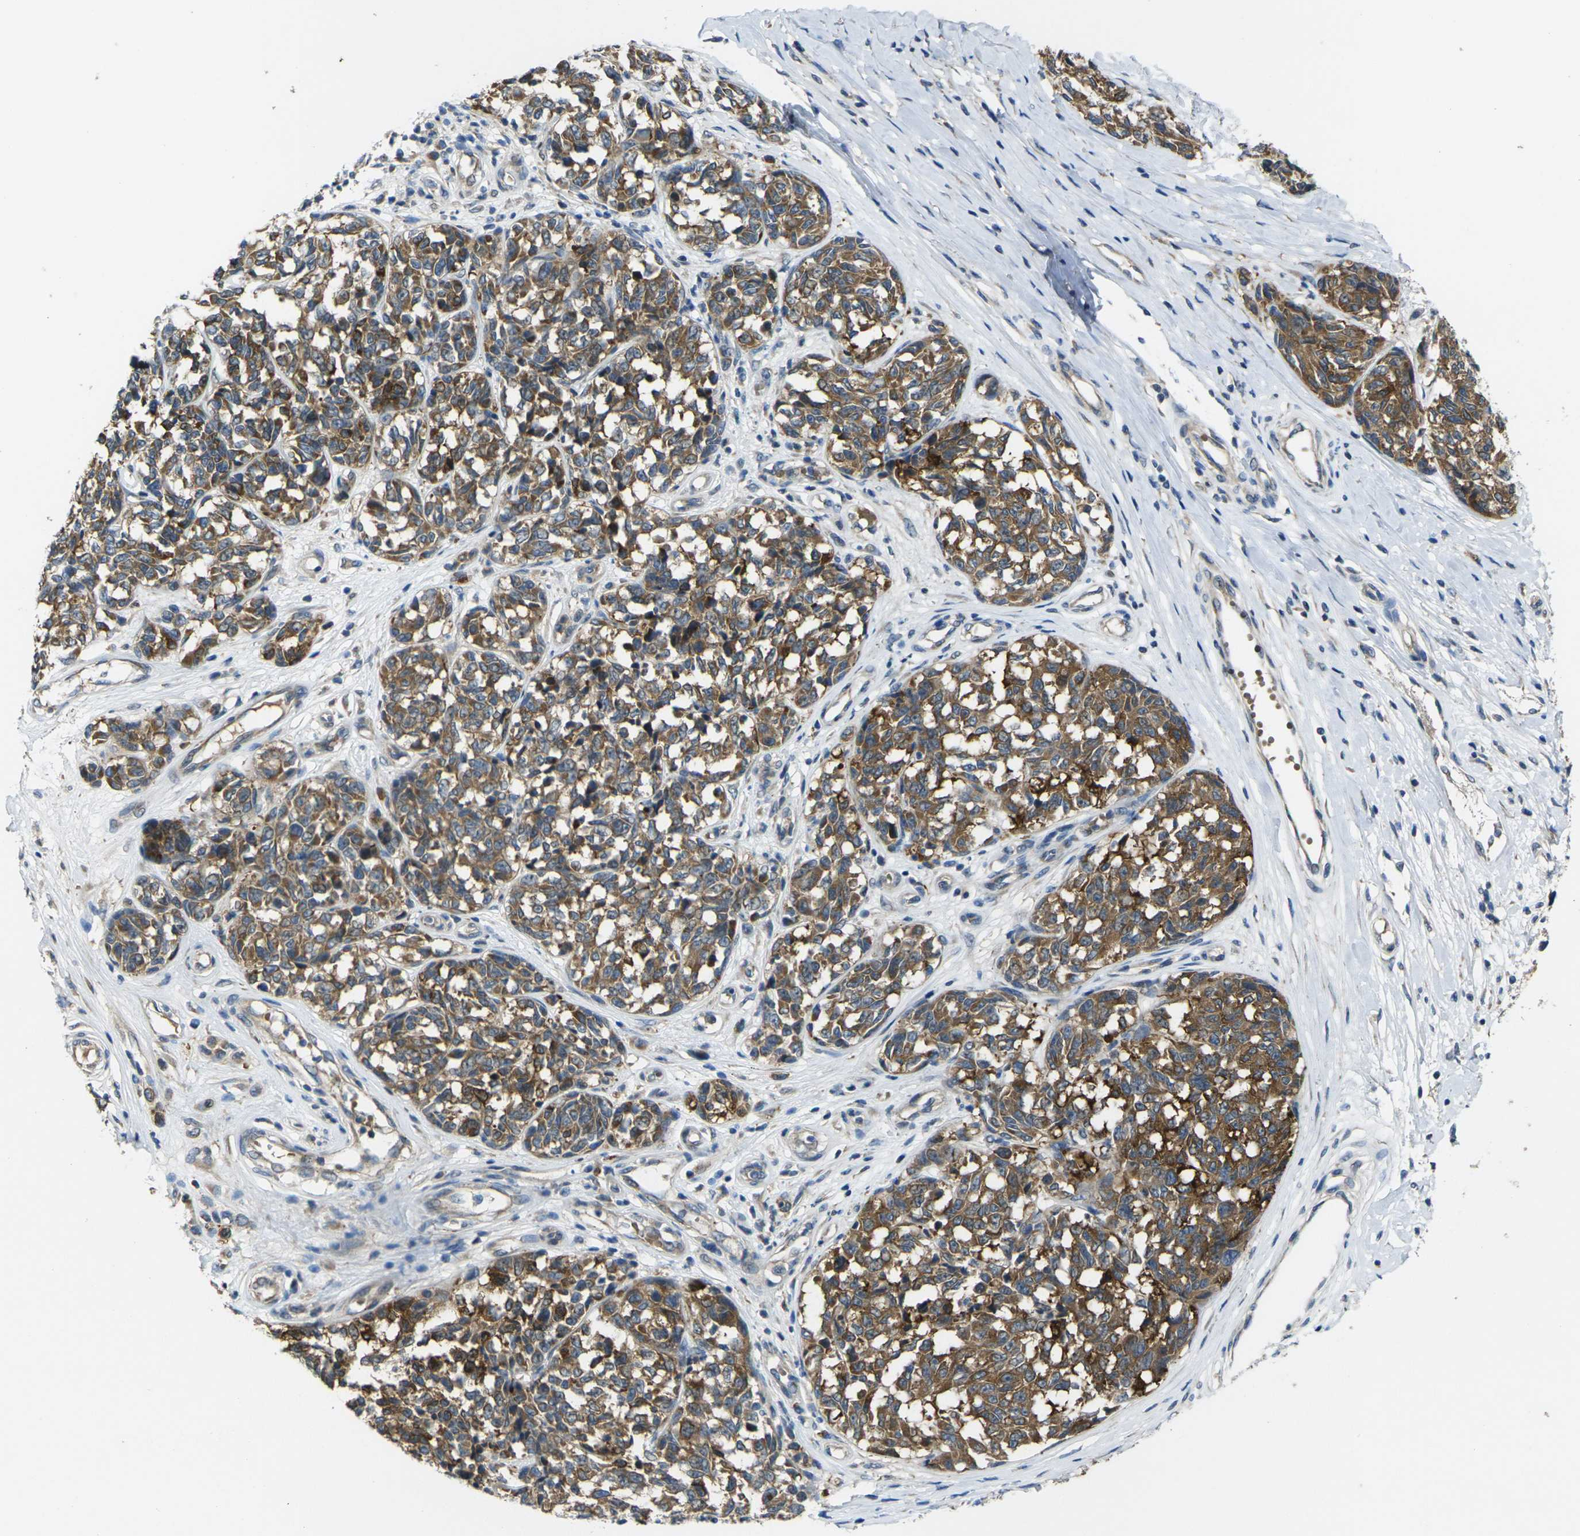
{"staining": {"intensity": "strong", "quantity": ">75%", "location": "cytoplasmic/membranous"}, "tissue": "melanoma", "cell_type": "Tumor cells", "image_type": "cancer", "snomed": [{"axis": "morphology", "description": "Malignant melanoma, NOS"}, {"axis": "topography", "description": "Skin"}], "caption": "This is a micrograph of immunohistochemistry staining of malignant melanoma, which shows strong positivity in the cytoplasmic/membranous of tumor cells.", "gene": "GNA12", "patient": {"sex": "female", "age": 64}}